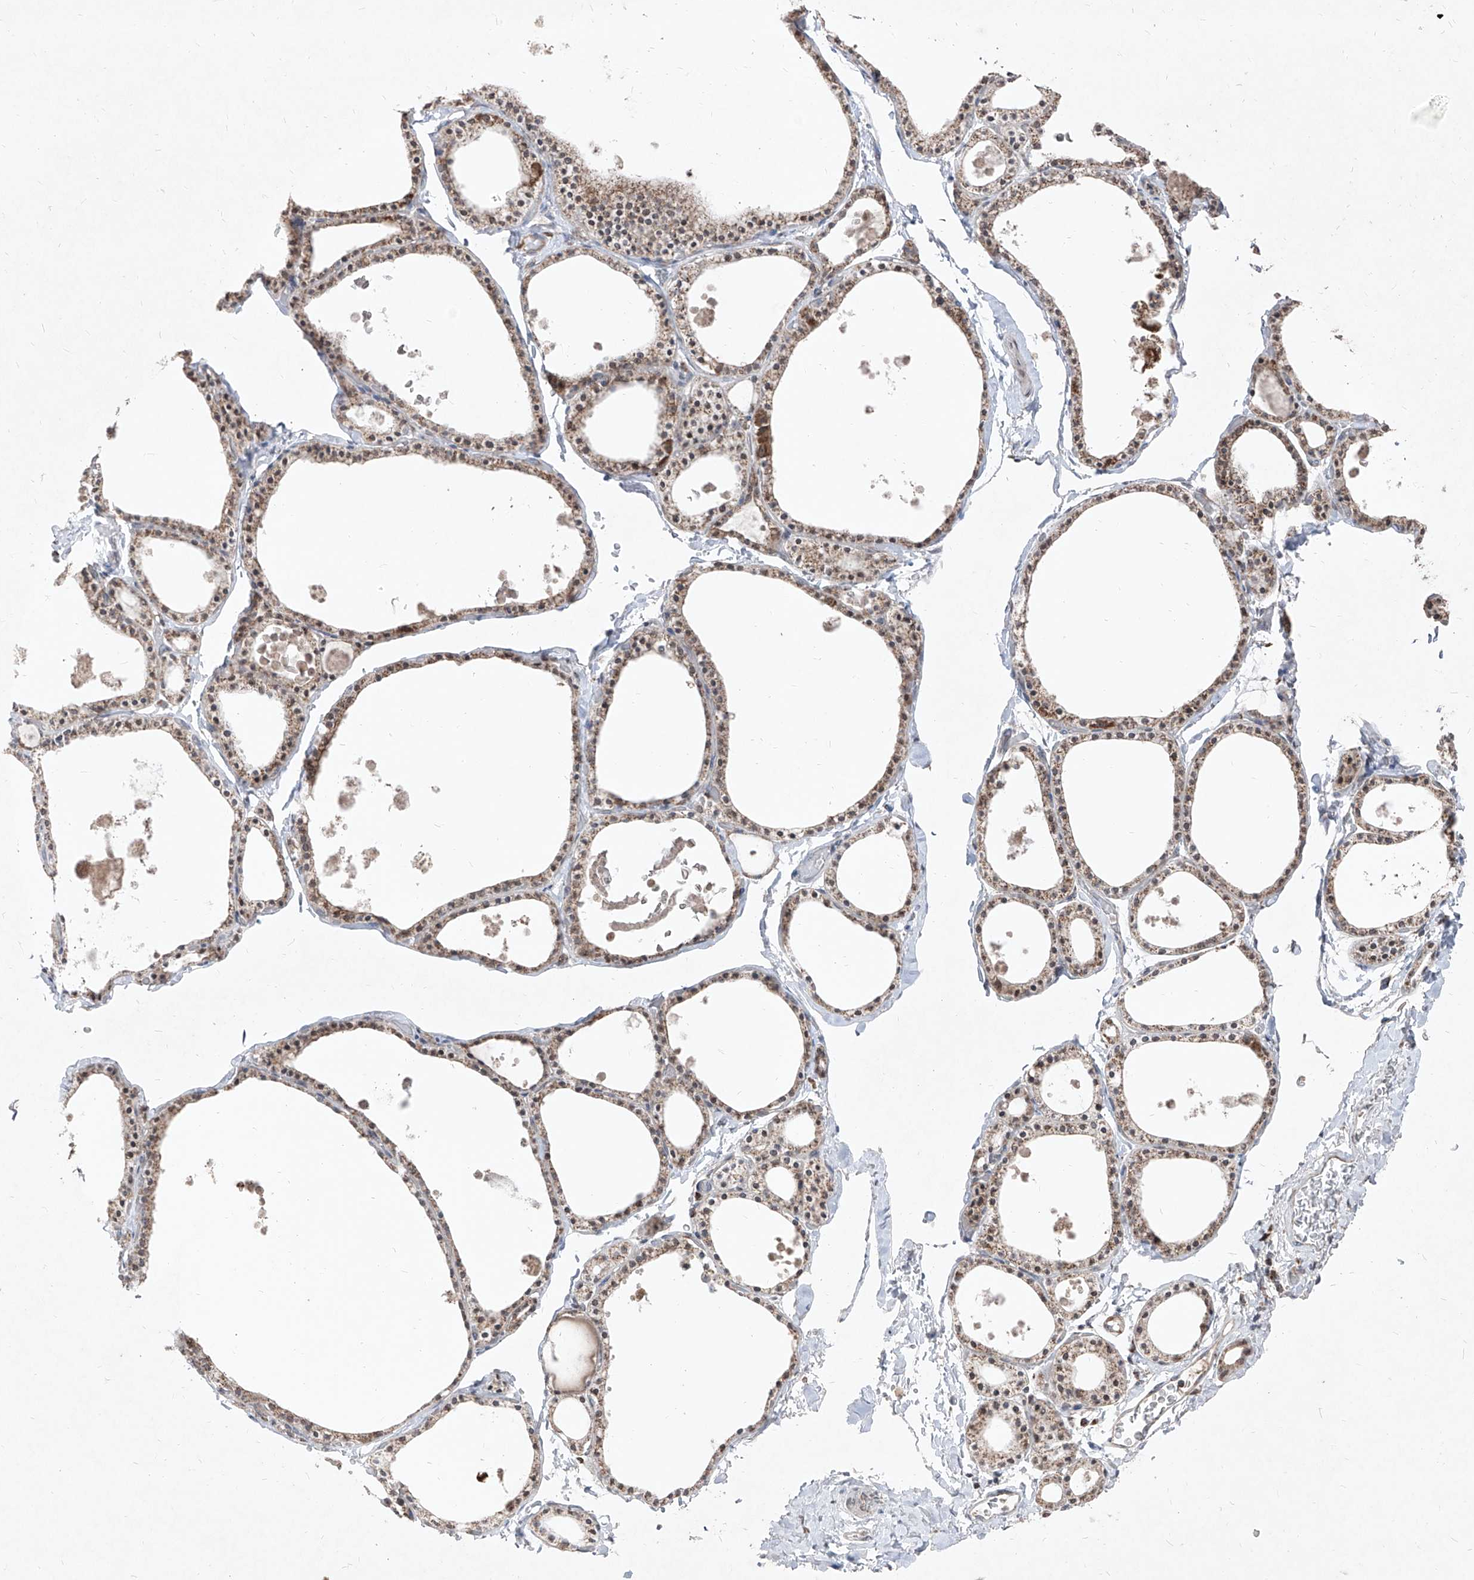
{"staining": {"intensity": "moderate", "quantity": "25%-75%", "location": "cytoplasmic/membranous"}, "tissue": "thyroid gland", "cell_type": "Glandular cells", "image_type": "normal", "snomed": [{"axis": "morphology", "description": "Normal tissue, NOS"}, {"axis": "topography", "description": "Thyroid gland"}], "caption": "Glandular cells reveal medium levels of moderate cytoplasmic/membranous staining in approximately 25%-75% of cells in unremarkable thyroid gland.", "gene": "NDUFB3", "patient": {"sex": "male", "age": 56}}